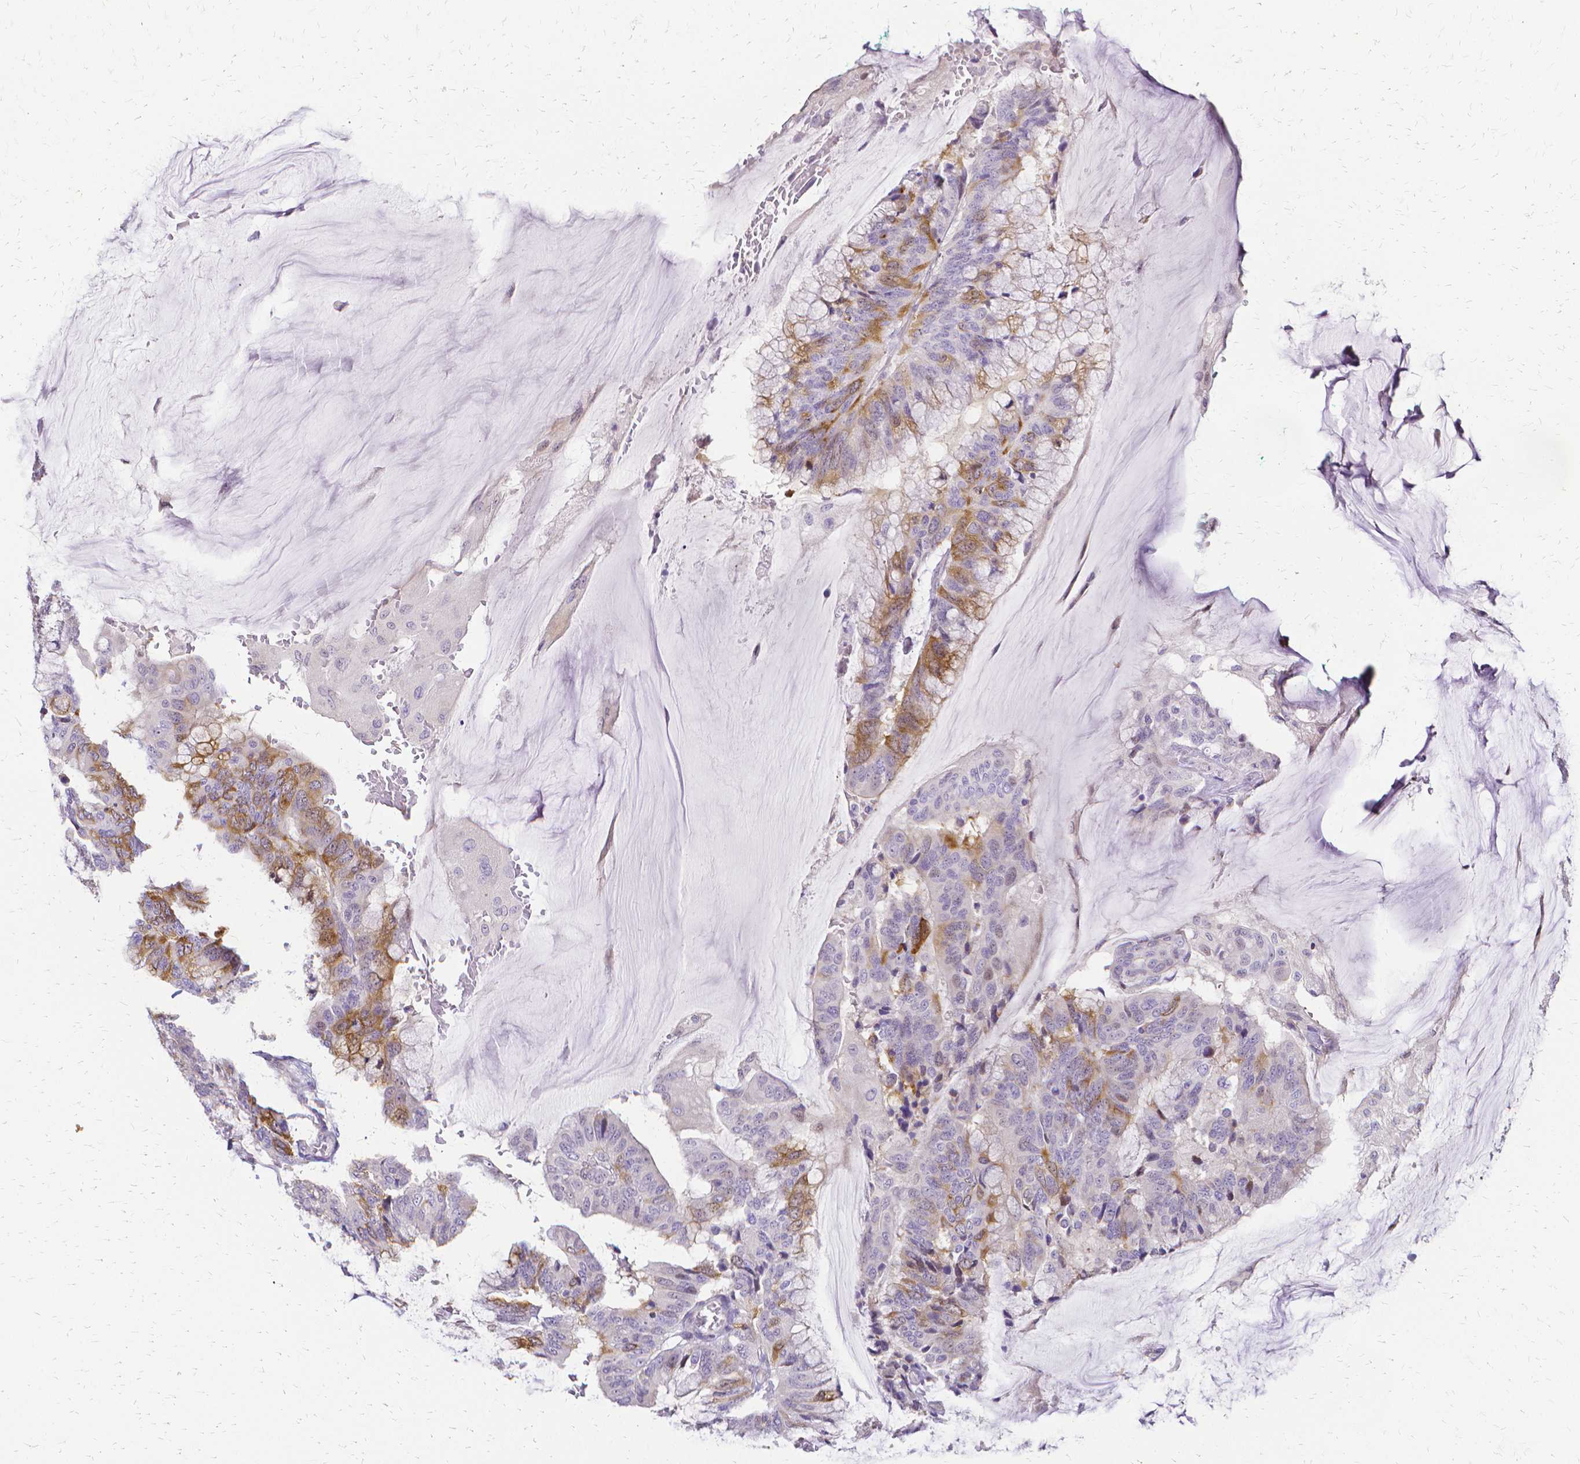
{"staining": {"intensity": "moderate", "quantity": "<25%", "location": "cytoplasmic/membranous"}, "tissue": "colorectal cancer", "cell_type": "Tumor cells", "image_type": "cancer", "snomed": [{"axis": "morphology", "description": "Adenocarcinoma, NOS"}, {"axis": "topography", "description": "Rectum"}], "caption": "Immunohistochemical staining of colorectal cancer (adenocarcinoma) exhibits low levels of moderate cytoplasmic/membranous staining in about <25% of tumor cells.", "gene": "CCNB1", "patient": {"sex": "female", "age": 59}}